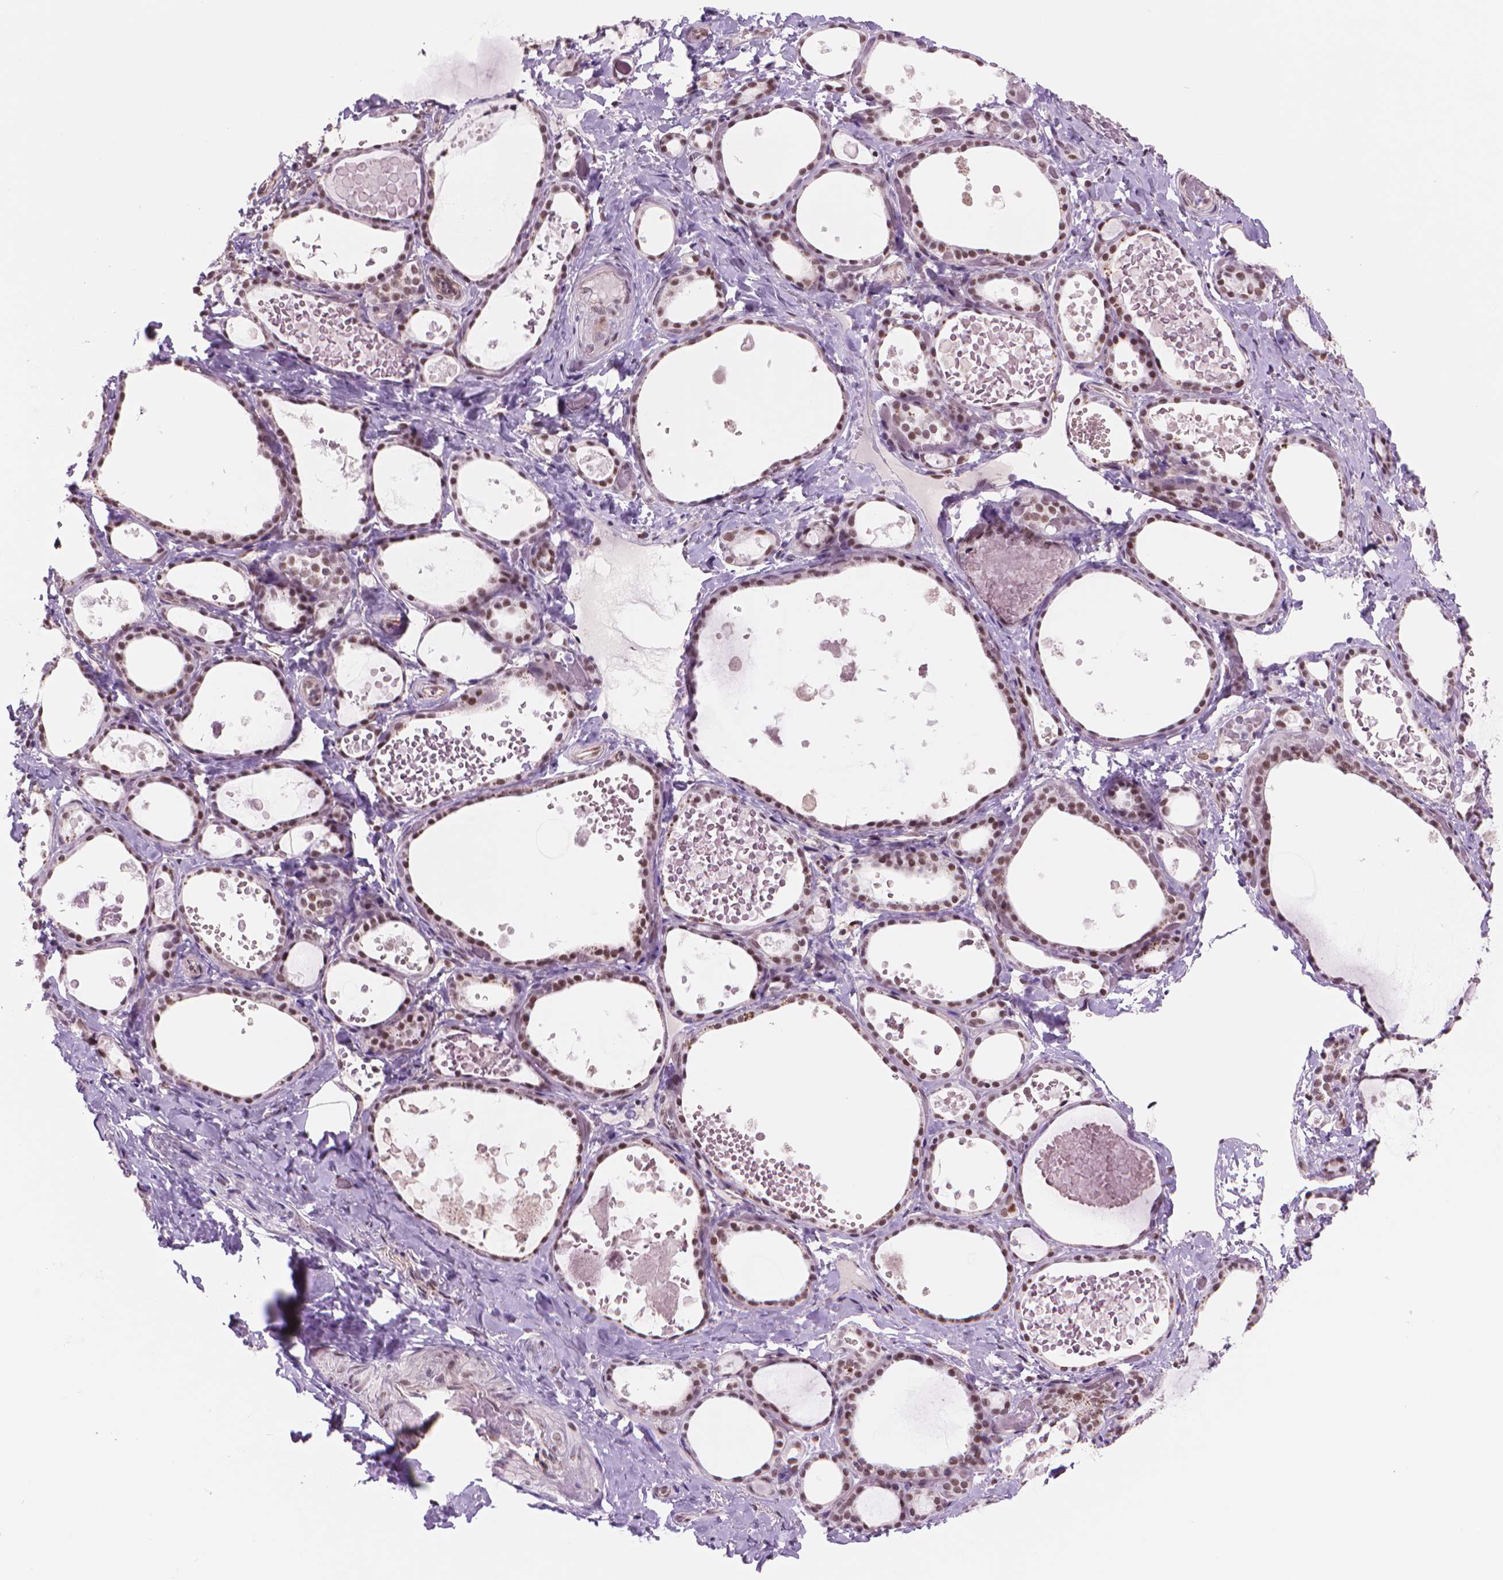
{"staining": {"intensity": "moderate", "quantity": ">75%", "location": "nuclear"}, "tissue": "thyroid gland", "cell_type": "Glandular cells", "image_type": "normal", "snomed": [{"axis": "morphology", "description": "Normal tissue, NOS"}, {"axis": "topography", "description": "Thyroid gland"}], "caption": "Thyroid gland stained with IHC shows moderate nuclear staining in about >75% of glandular cells. (Brightfield microscopy of DAB IHC at high magnification).", "gene": "POLR3D", "patient": {"sex": "female", "age": 56}}